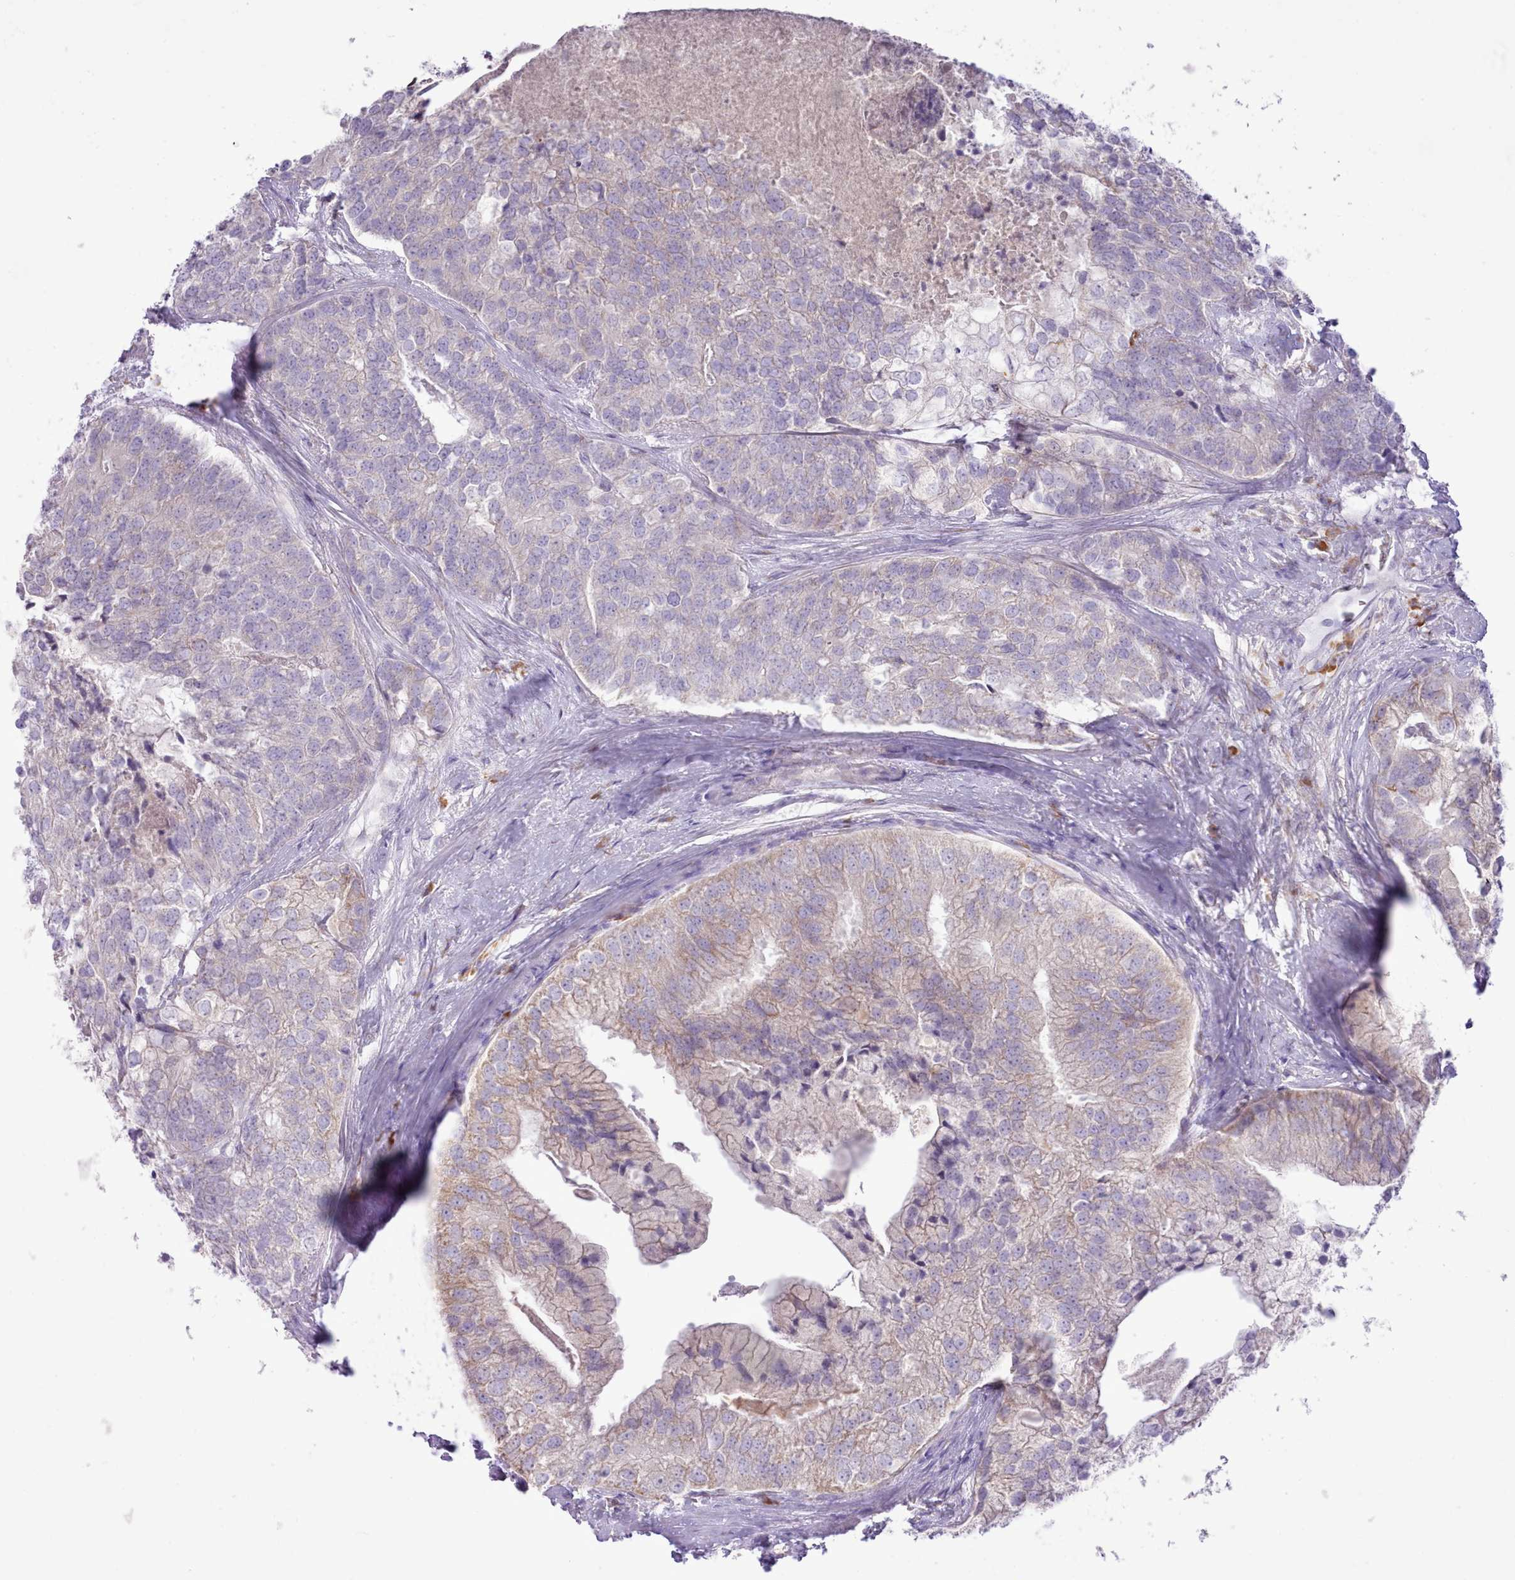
{"staining": {"intensity": "weak", "quantity": "<25%", "location": "cytoplasmic/membranous"}, "tissue": "prostate cancer", "cell_type": "Tumor cells", "image_type": "cancer", "snomed": [{"axis": "morphology", "description": "Adenocarcinoma, High grade"}, {"axis": "topography", "description": "Prostate"}], "caption": "DAB (3,3'-diaminobenzidine) immunohistochemical staining of adenocarcinoma (high-grade) (prostate) shows no significant staining in tumor cells. The staining is performed using DAB brown chromogen with nuclei counter-stained in using hematoxylin.", "gene": "CCL1", "patient": {"sex": "male", "age": 62}}